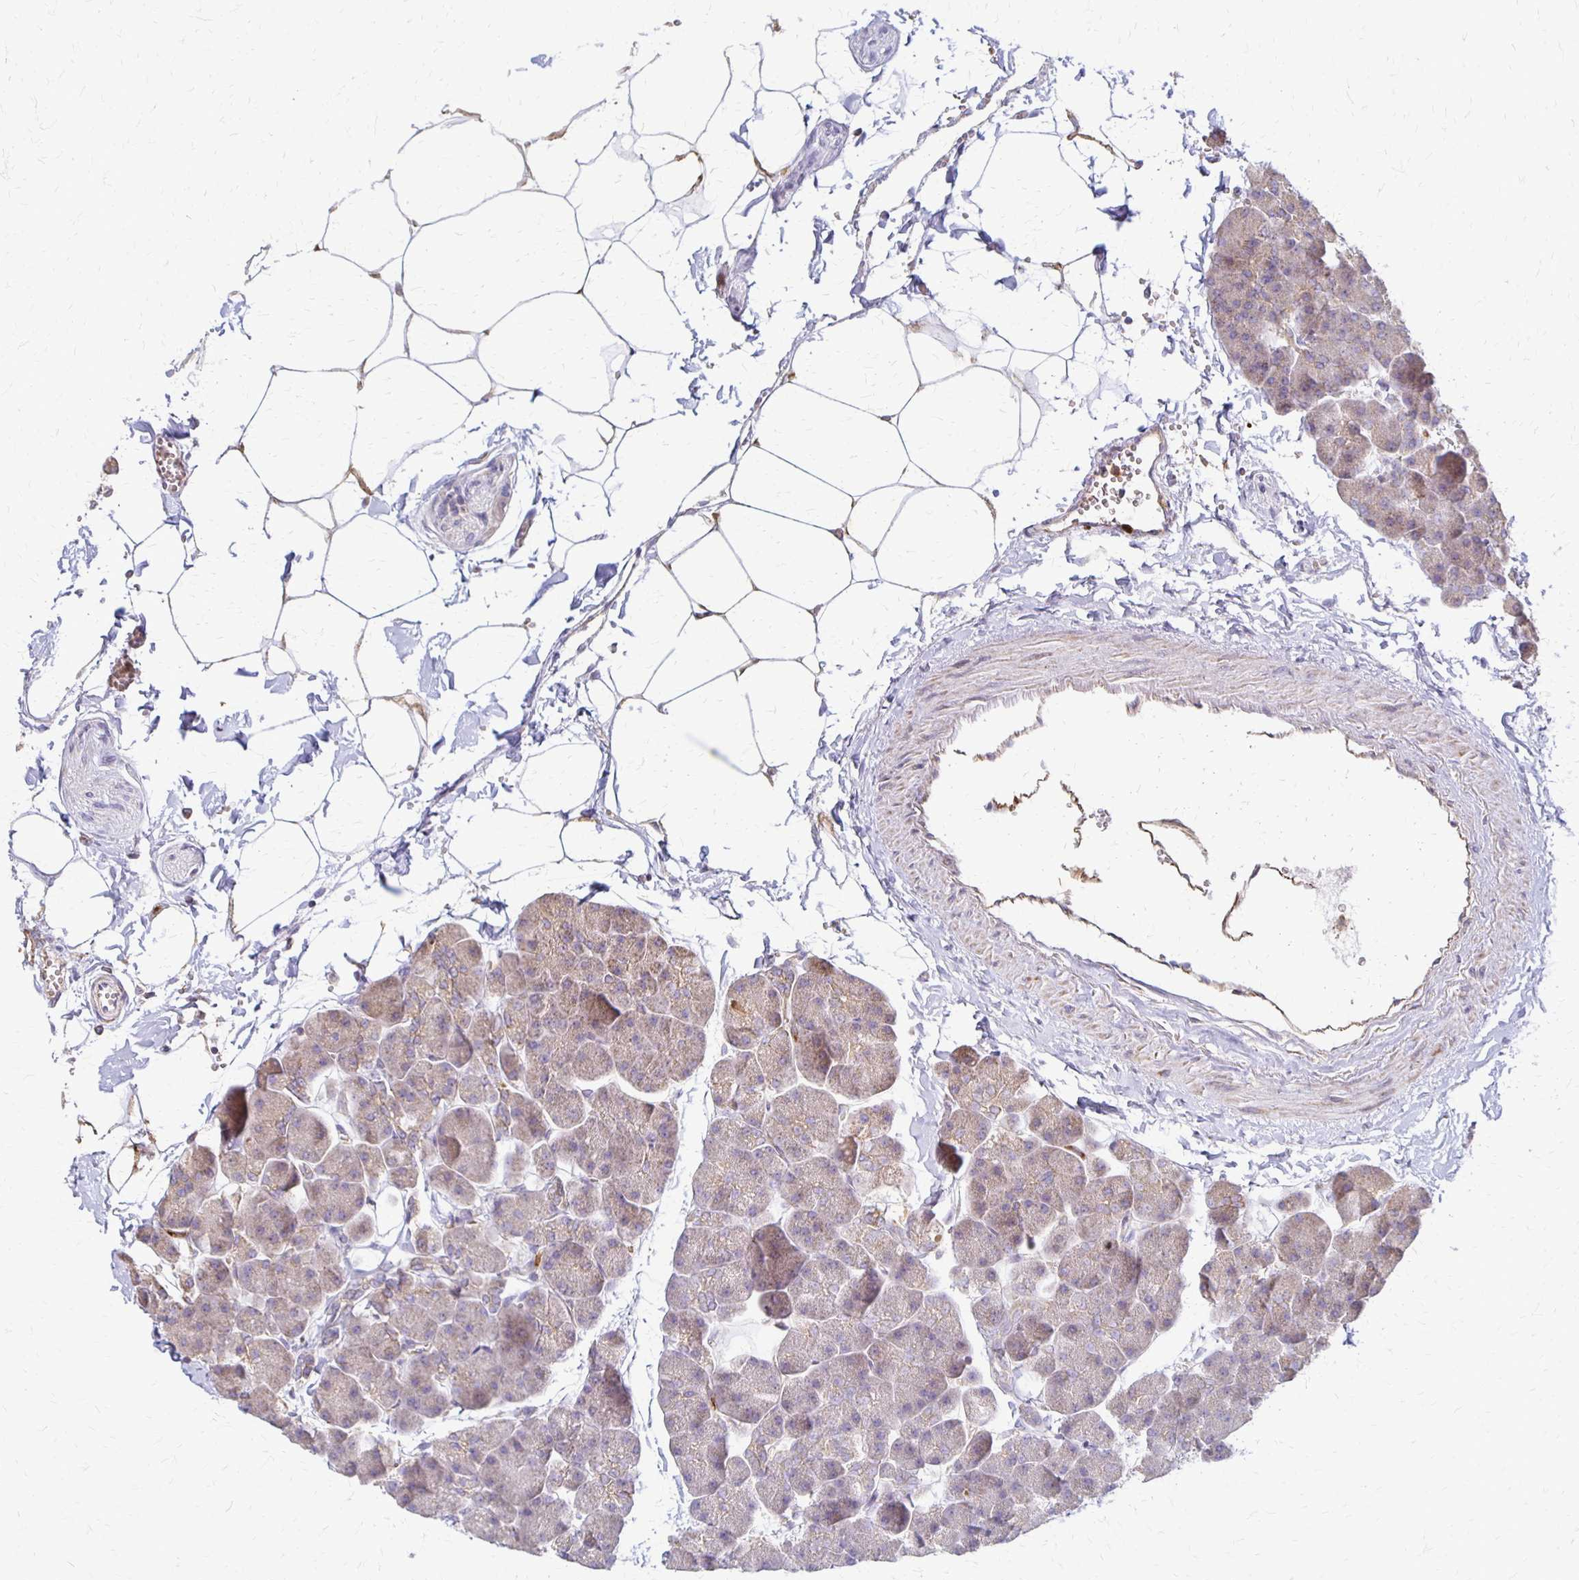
{"staining": {"intensity": "weak", "quantity": ">75%", "location": "cytoplasmic/membranous"}, "tissue": "pancreas", "cell_type": "Exocrine glandular cells", "image_type": "normal", "snomed": [{"axis": "morphology", "description": "Normal tissue, NOS"}, {"axis": "topography", "description": "Pancreas"}], "caption": "Immunohistochemistry histopathology image of unremarkable pancreas: pancreas stained using IHC exhibits low levels of weak protein expression localized specifically in the cytoplasmic/membranous of exocrine glandular cells, appearing as a cytoplasmic/membranous brown color.", "gene": "EIF4EBP2", "patient": {"sex": "male", "age": 35}}